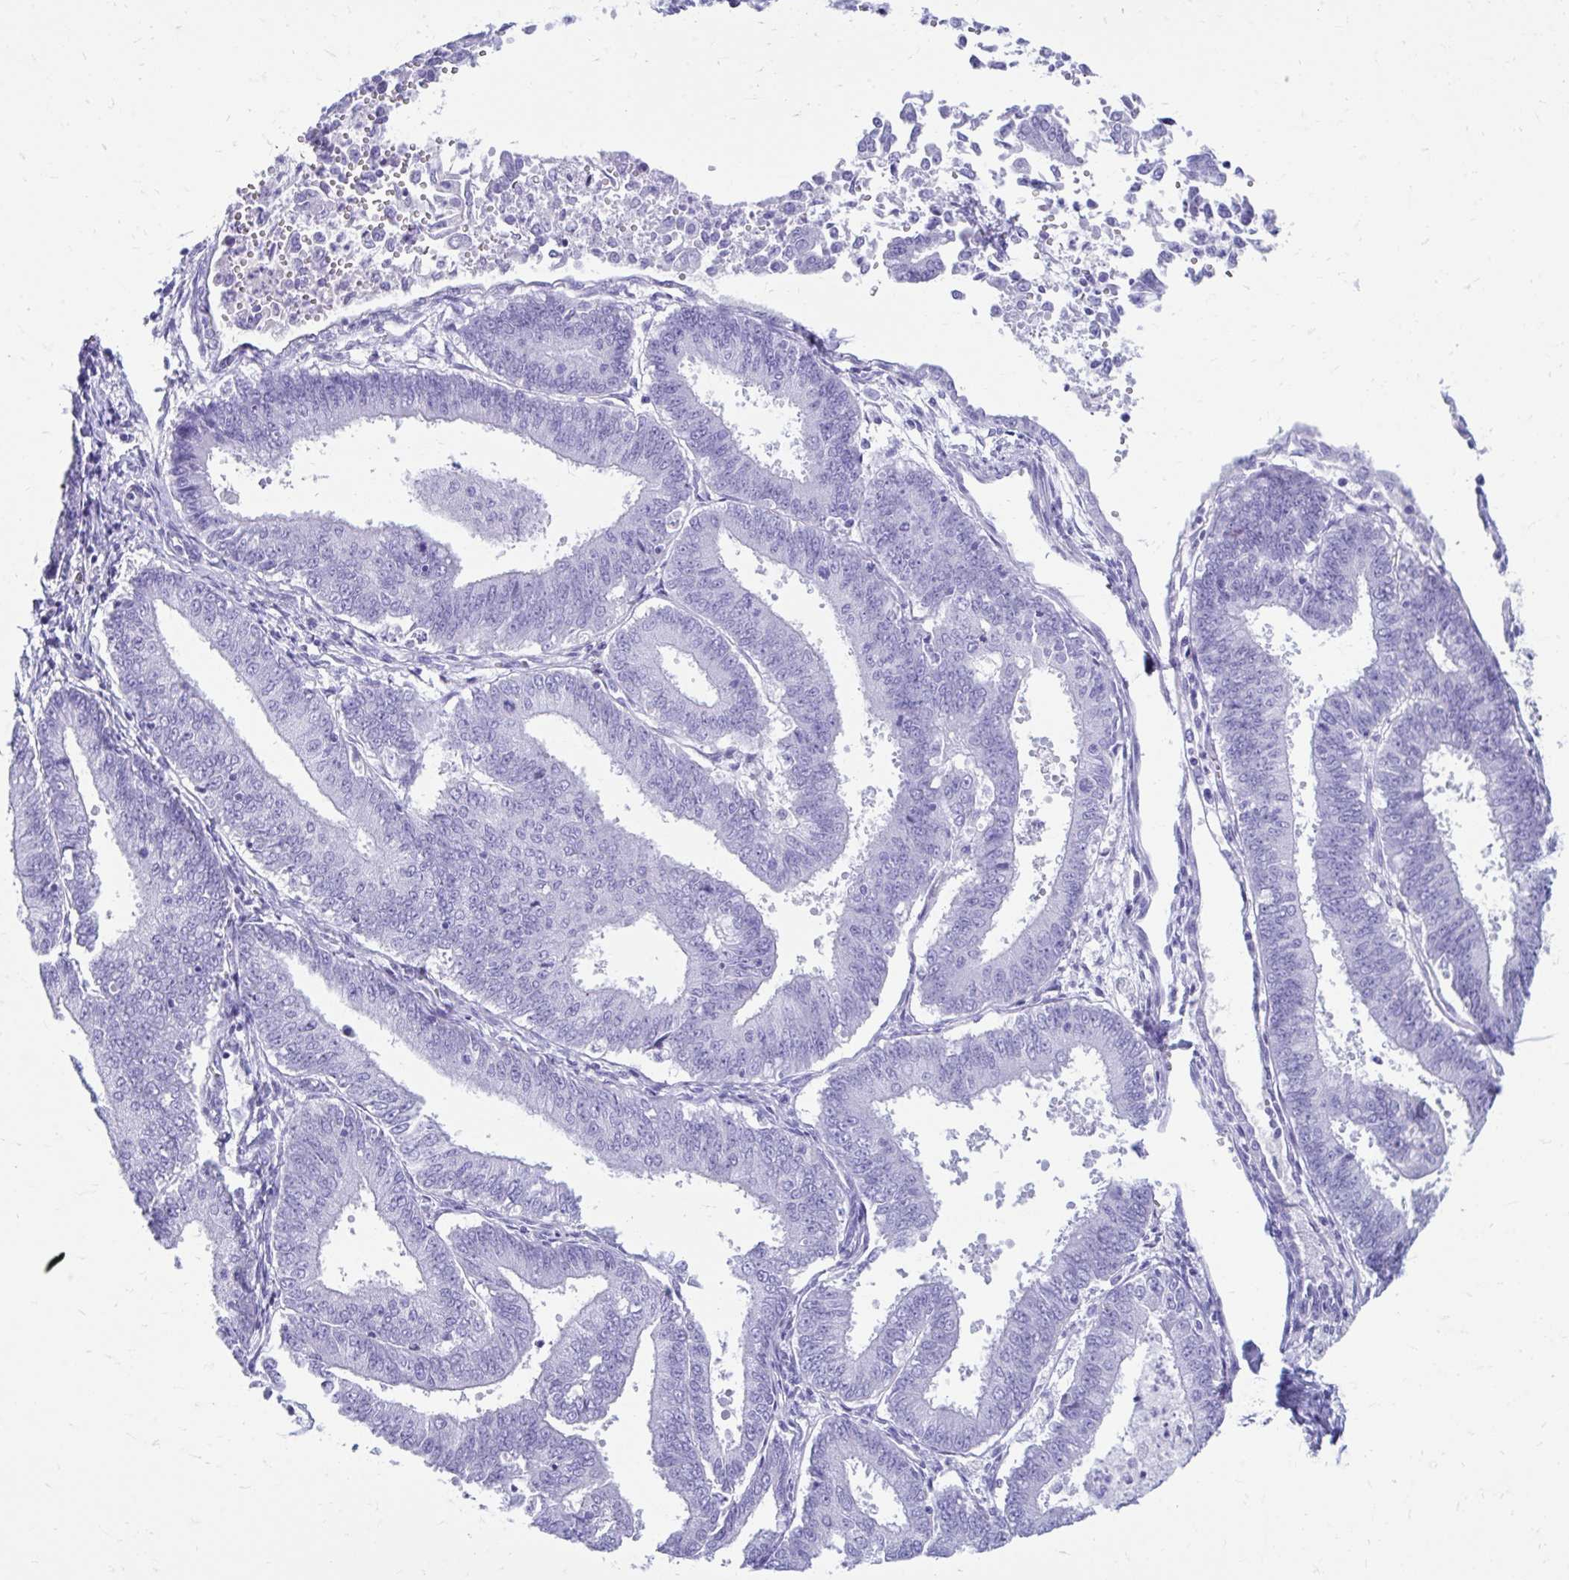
{"staining": {"intensity": "negative", "quantity": "none", "location": "none"}, "tissue": "endometrial cancer", "cell_type": "Tumor cells", "image_type": "cancer", "snomed": [{"axis": "morphology", "description": "Adenocarcinoma, NOS"}, {"axis": "topography", "description": "Endometrium"}], "caption": "Tumor cells are negative for brown protein staining in adenocarcinoma (endometrial).", "gene": "SMIM9", "patient": {"sex": "female", "age": 73}}